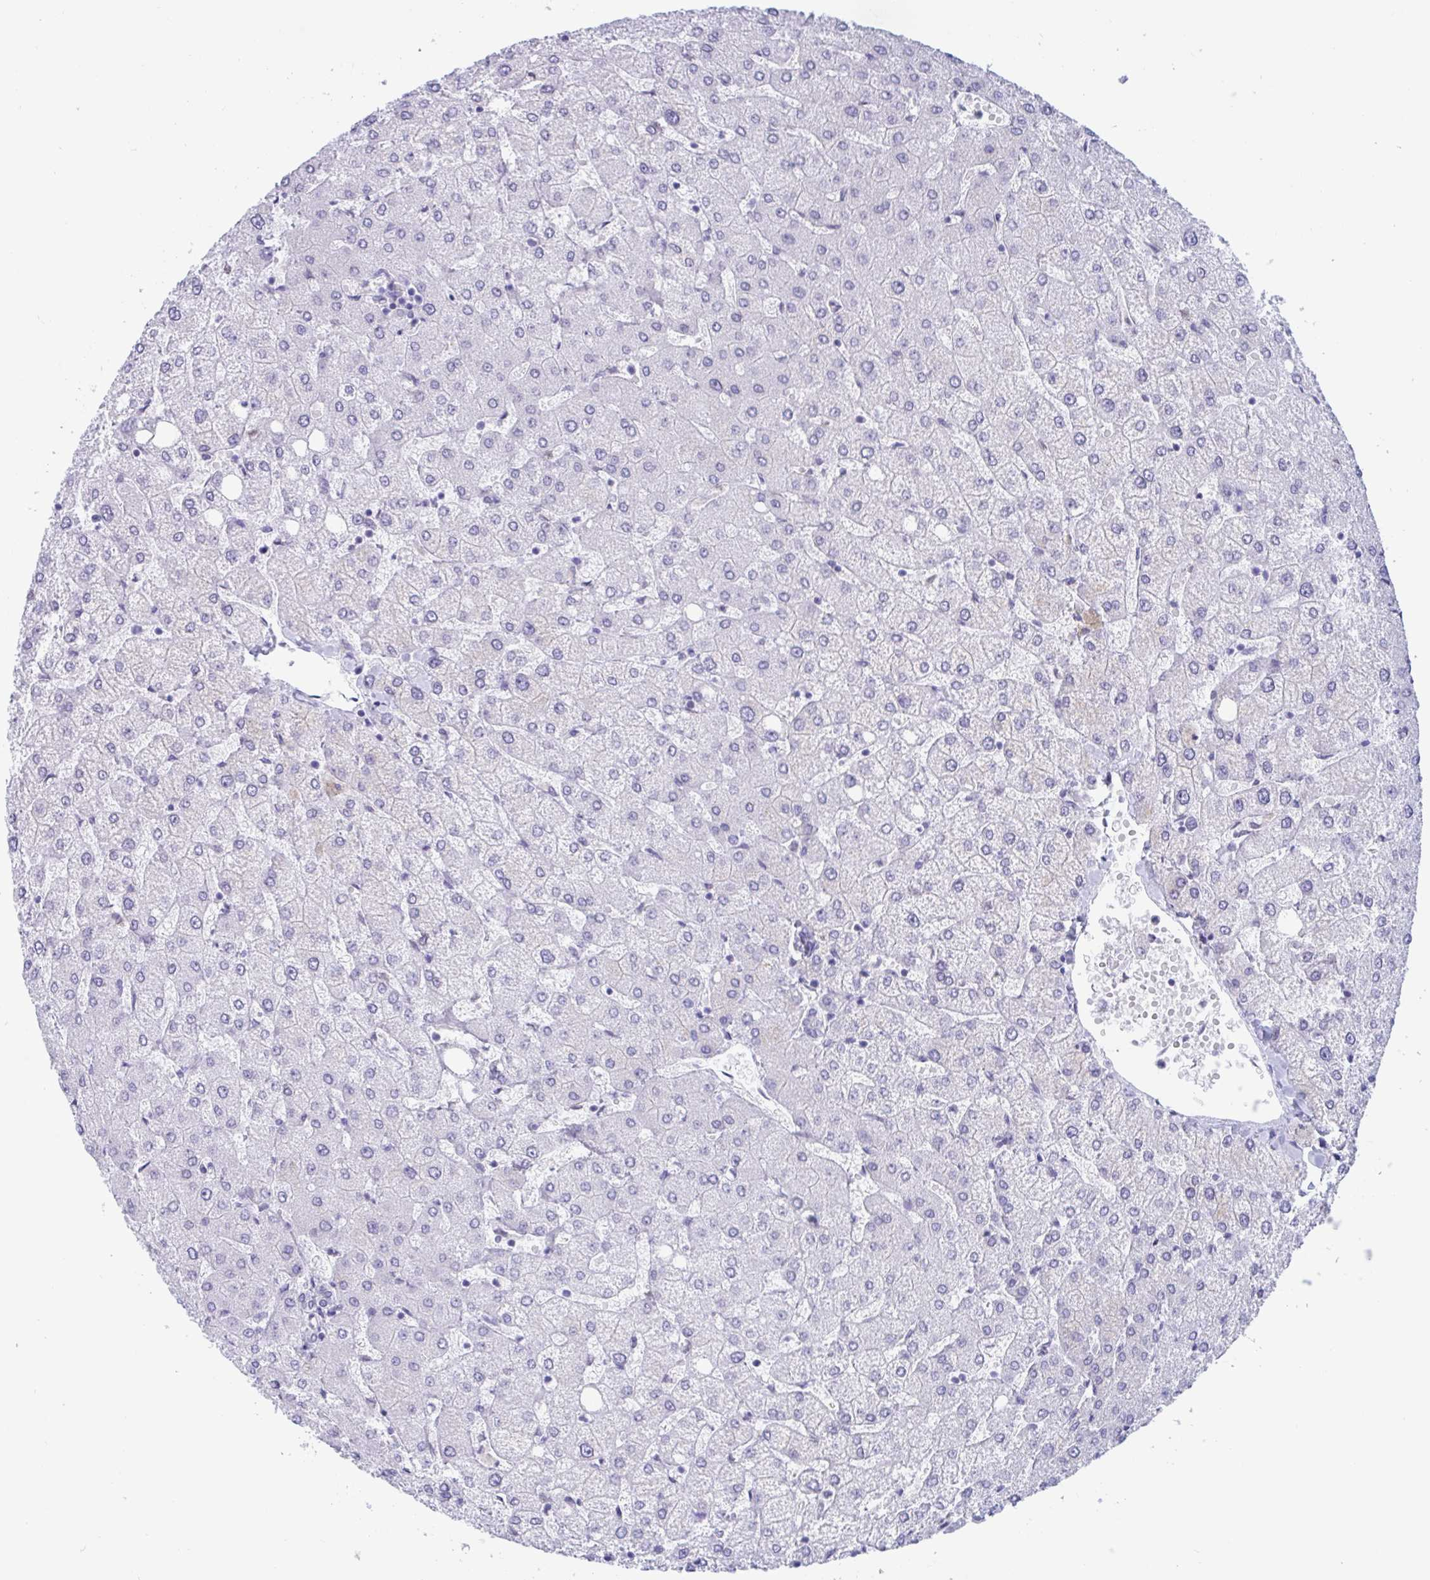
{"staining": {"intensity": "negative", "quantity": "none", "location": "none"}, "tissue": "liver", "cell_type": "Cholangiocytes", "image_type": "normal", "snomed": [{"axis": "morphology", "description": "Normal tissue, NOS"}, {"axis": "topography", "description": "Liver"}], "caption": "IHC of normal human liver demonstrates no expression in cholangiocytes. The staining is performed using DAB brown chromogen with nuclei counter-stained in using hematoxylin.", "gene": "CDX4", "patient": {"sex": "female", "age": 54}}